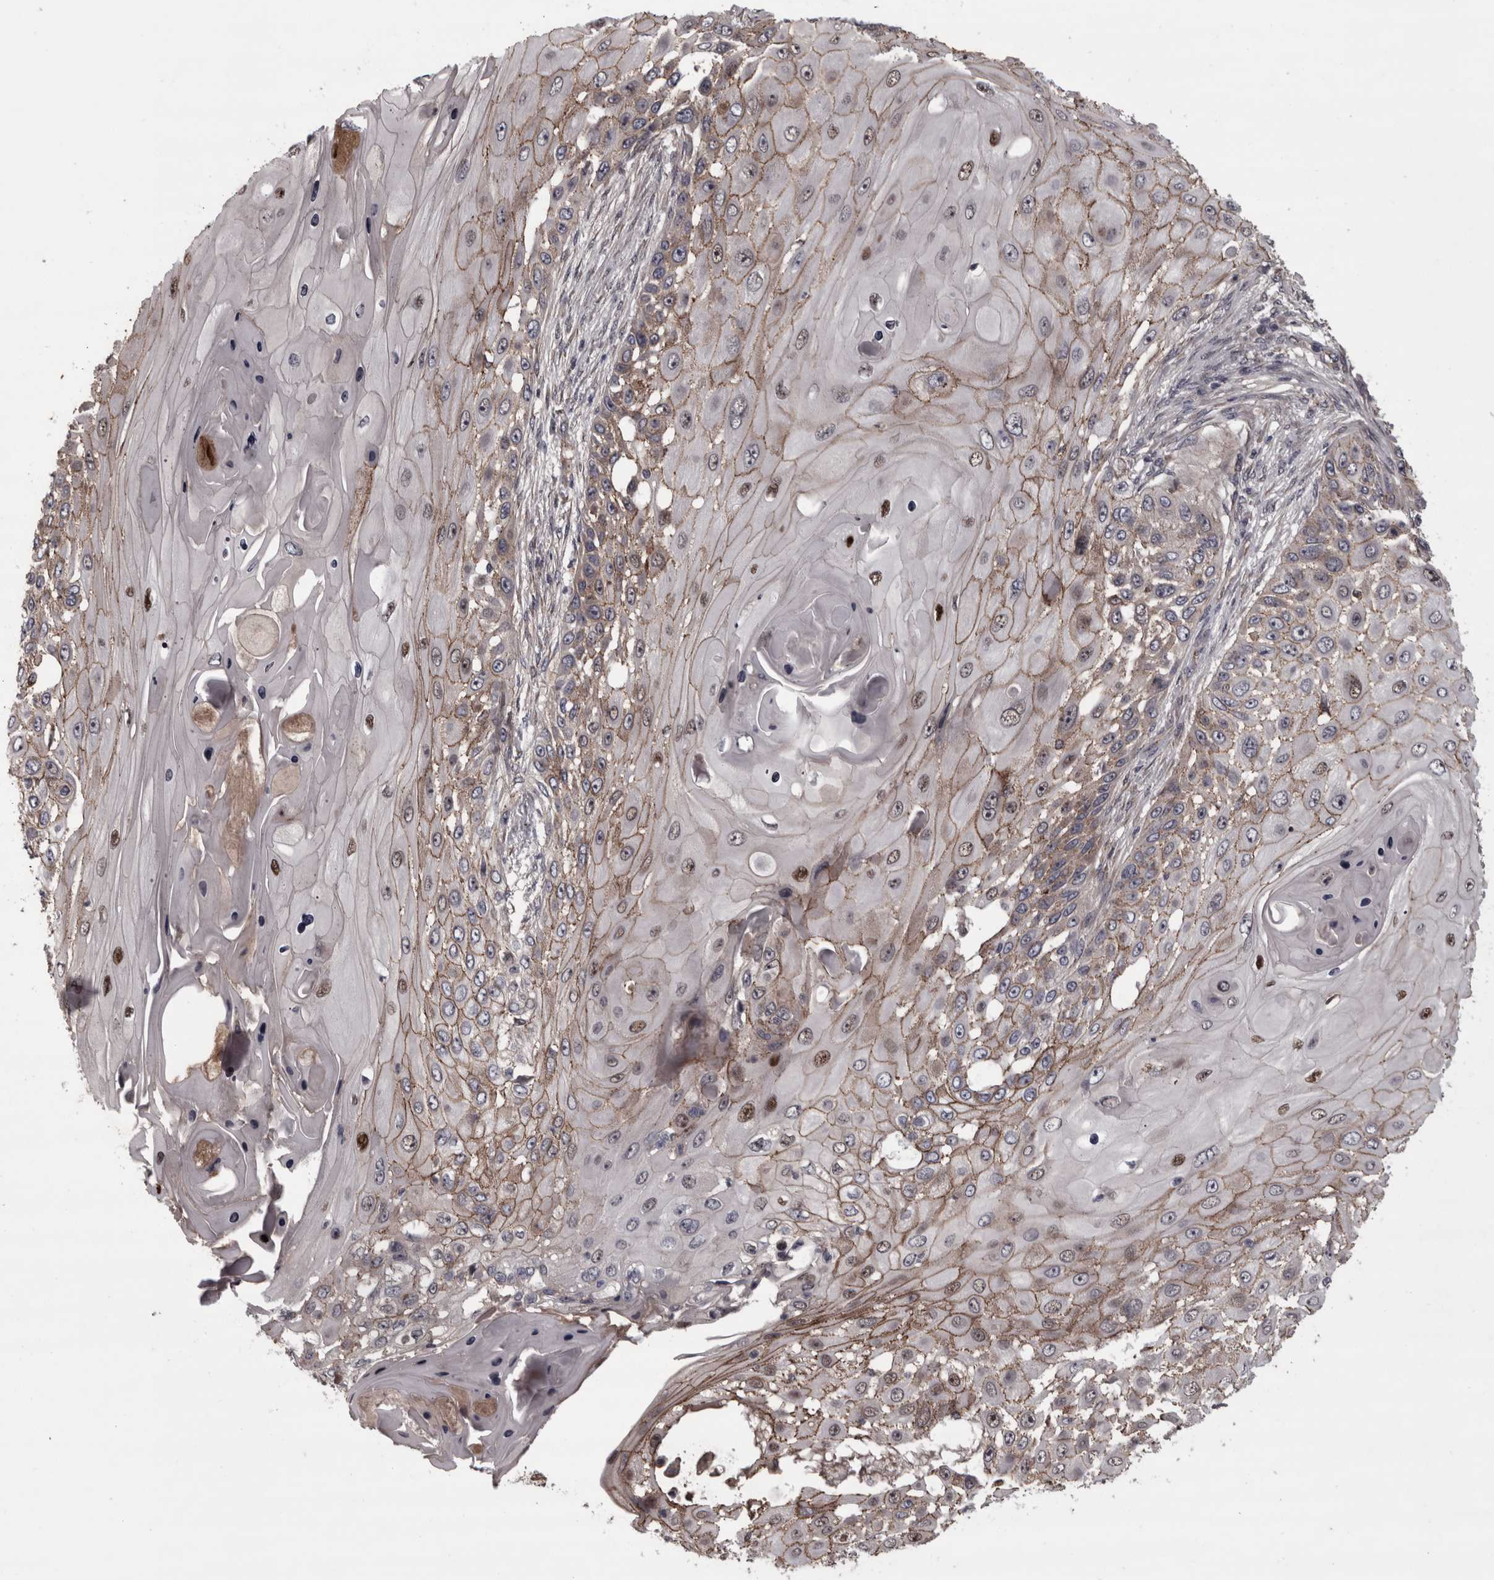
{"staining": {"intensity": "moderate", "quantity": "25%-75%", "location": "cytoplasmic/membranous,nuclear"}, "tissue": "skin cancer", "cell_type": "Tumor cells", "image_type": "cancer", "snomed": [{"axis": "morphology", "description": "Squamous cell carcinoma, NOS"}, {"axis": "topography", "description": "Skin"}], "caption": "This photomicrograph shows immunohistochemistry staining of skin squamous cell carcinoma, with medium moderate cytoplasmic/membranous and nuclear staining in approximately 25%-75% of tumor cells.", "gene": "PCDH17", "patient": {"sex": "female", "age": 44}}